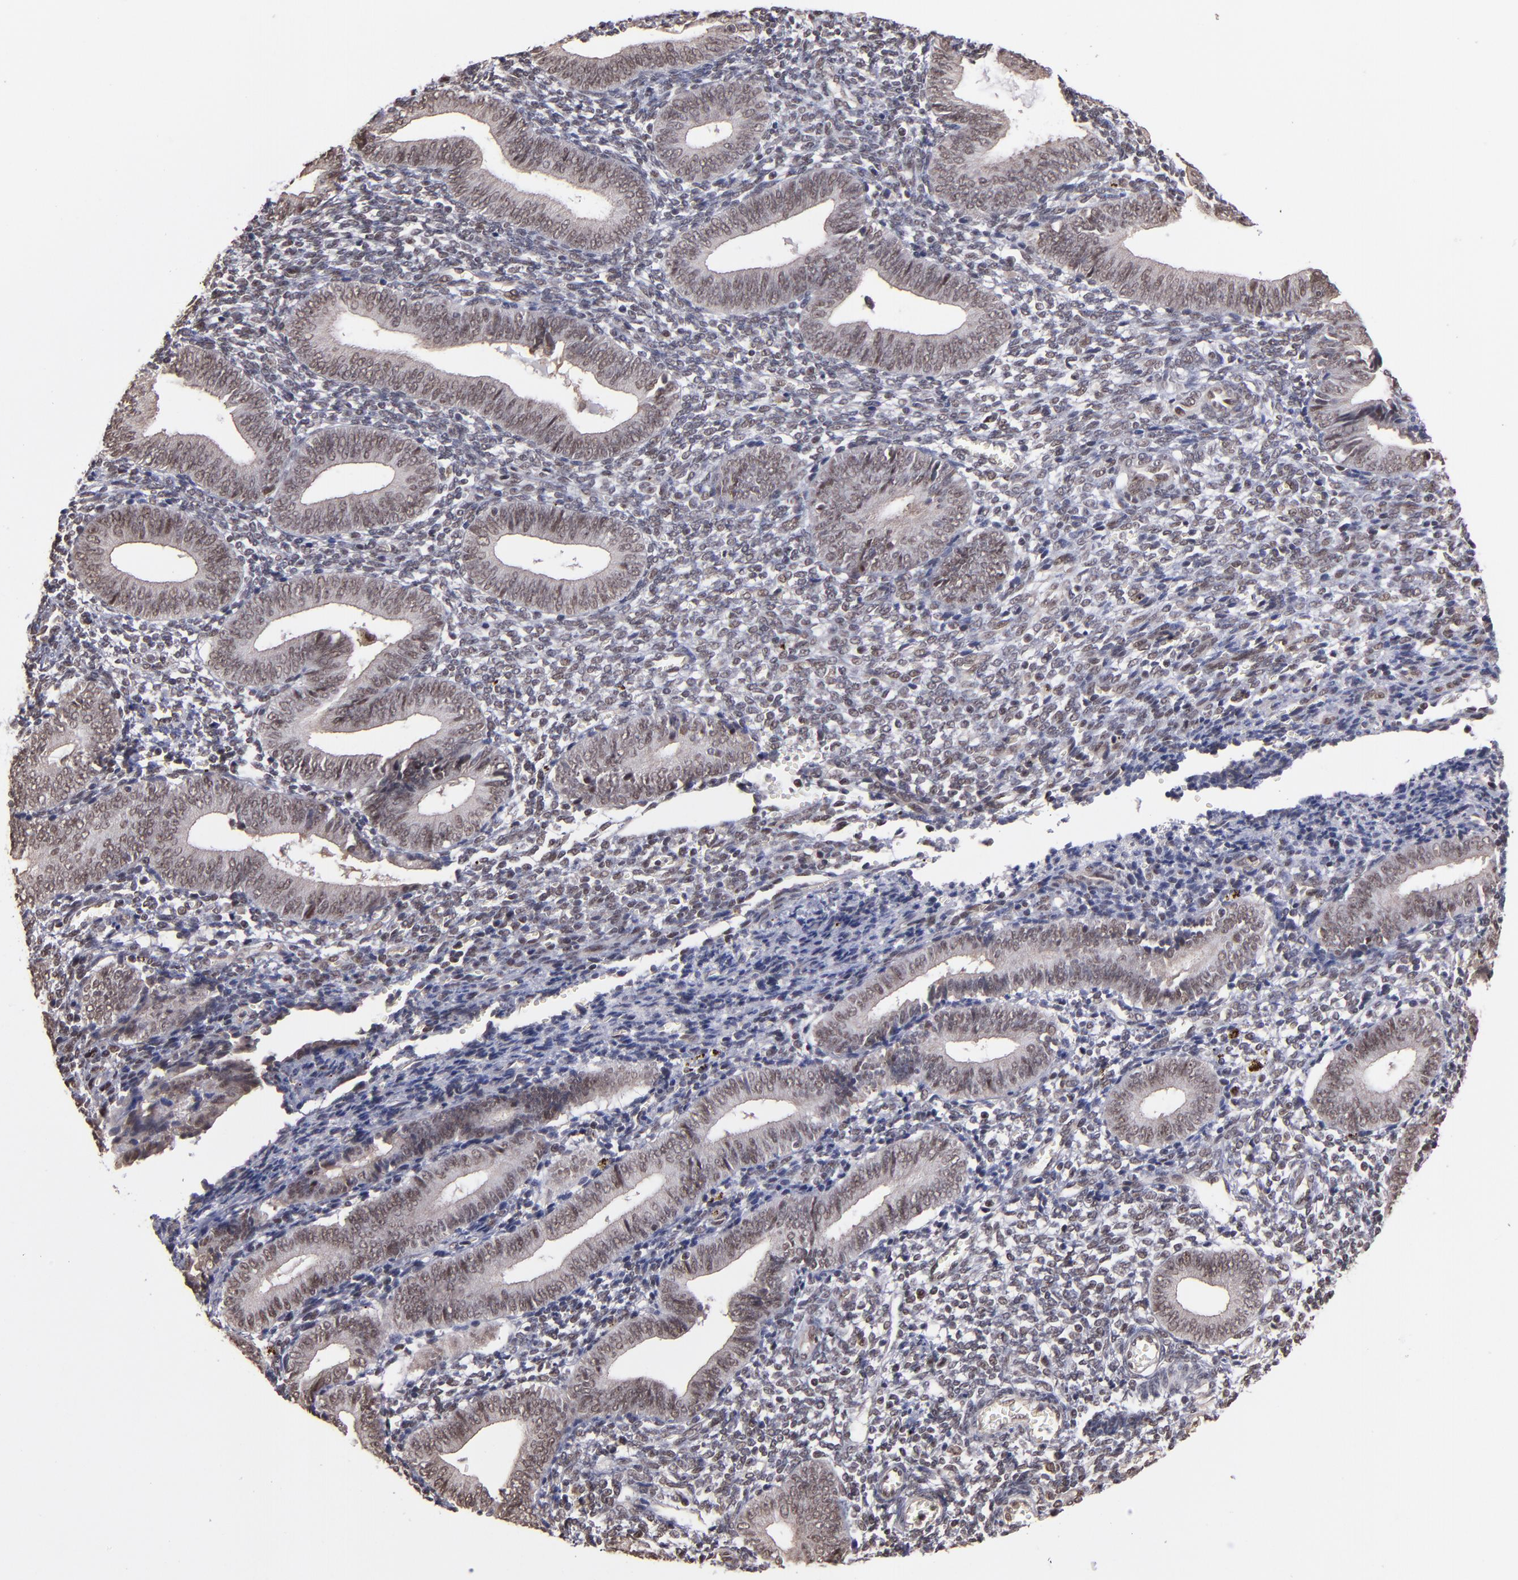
{"staining": {"intensity": "moderate", "quantity": "25%-75%", "location": "nuclear"}, "tissue": "endometrium", "cell_type": "Cells in endometrial stroma", "image_type": "normal", "snomed": [{"axis": "morphology", "description": "Normal tissue, NOS"}, {"axis": "topography", "description": "Uterus"}, {"axis": "topography", "description": "Endometrium"}], "caption": "Moderate nuclear expression is identified in approximately 25%-75% of cells in endometrial stroma in benign endometrium.", "gene": "TERF2", "patient": {"sex": "female", "age": 33}}